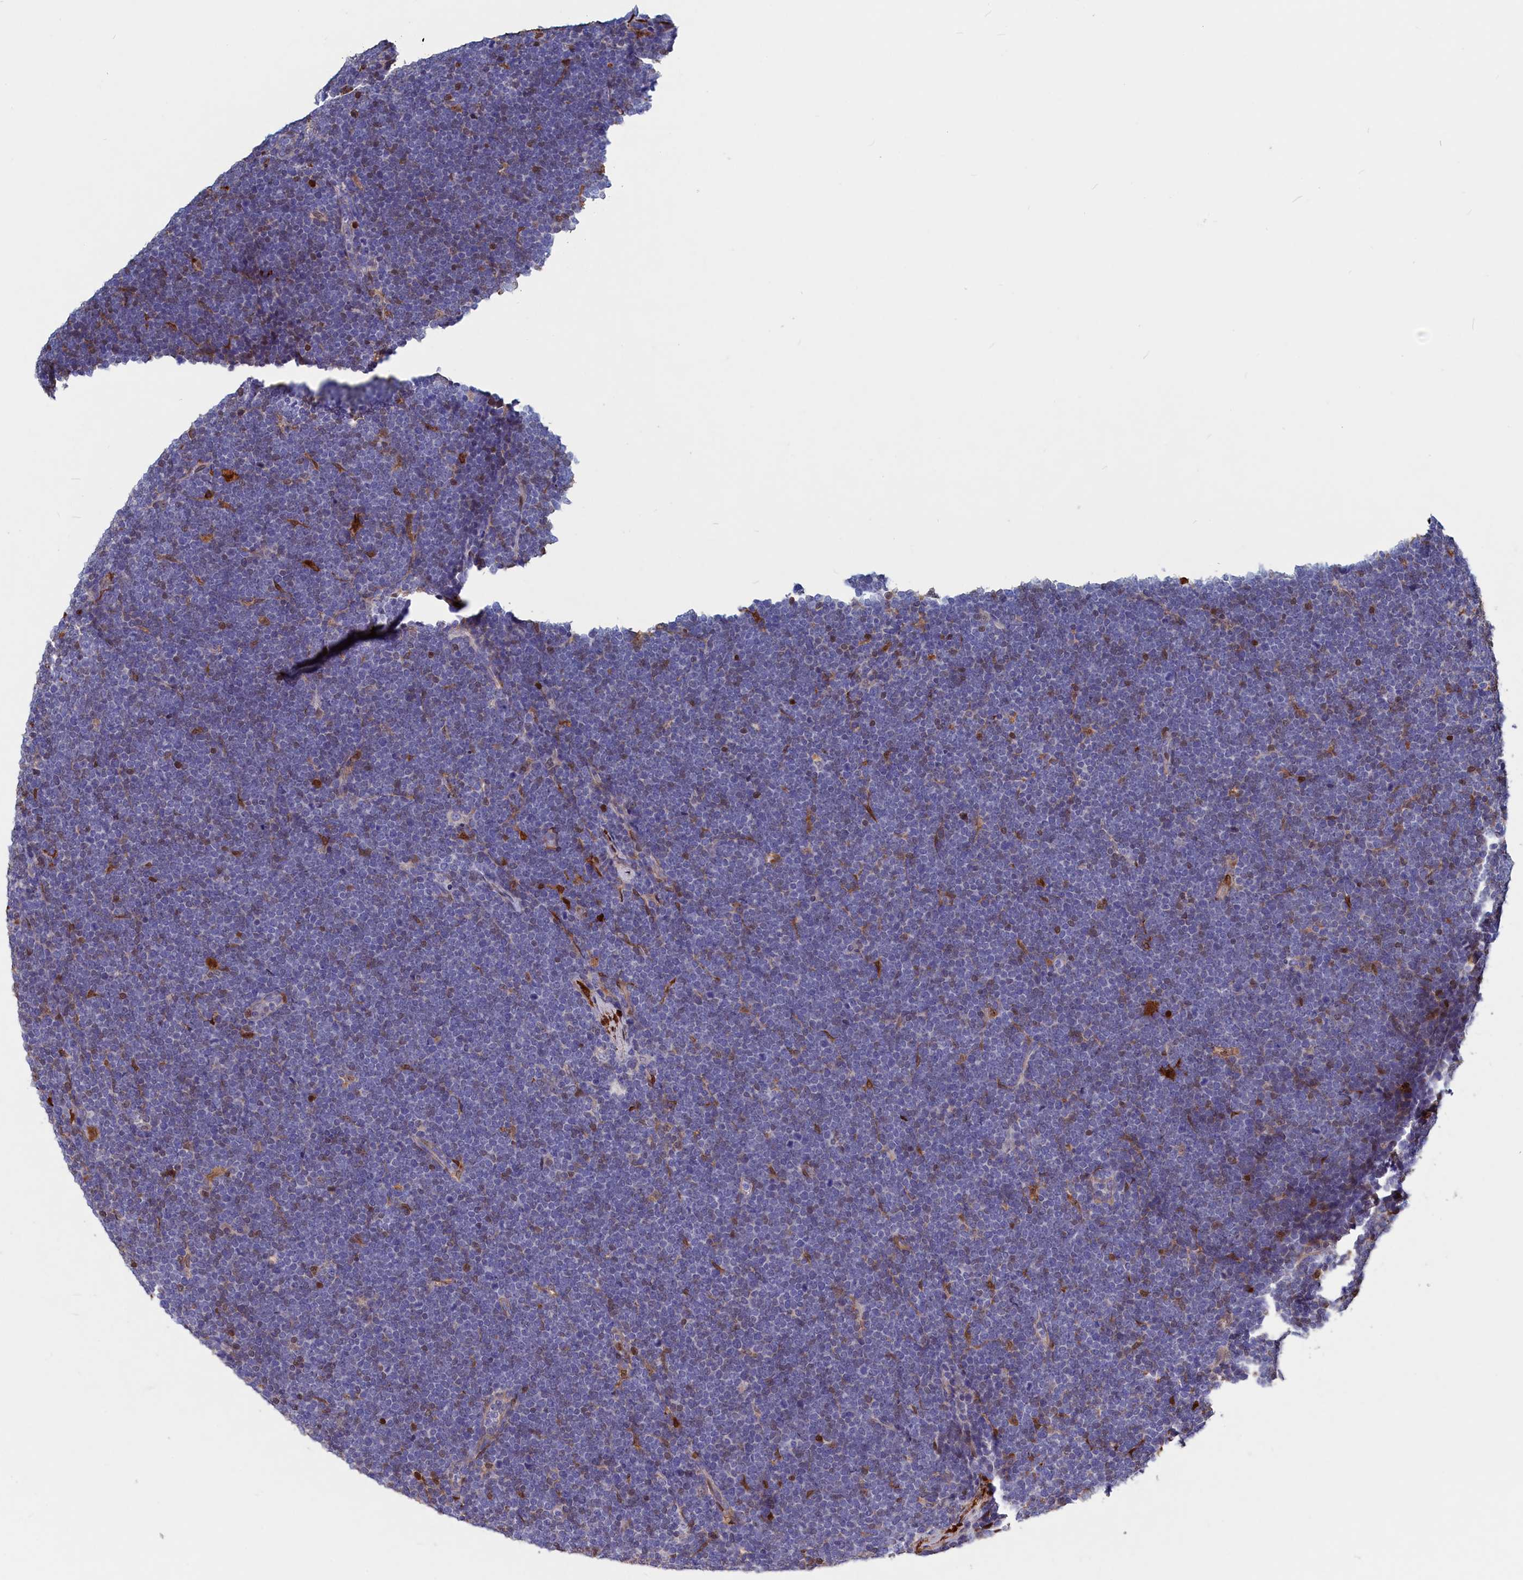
{"staining": {"intensity": "negative", "quantity": "none", "location": "none"}, "tissue": "lymphoma", "cell_type": "Tumor cells", "image_type": "cancer", "snomed": [{"axis": "morphology", "description": "Malignant lymphoma, non-Hodgkin's type, High grade"}, {"axis": "topography", "description": "Lymph node"}], "caption": "This is an IHC micrograph of lymphoma. There is no expression in tumor cells.", "gene": "CRIP1", "patient": {"sex": "male", "age": 13}}